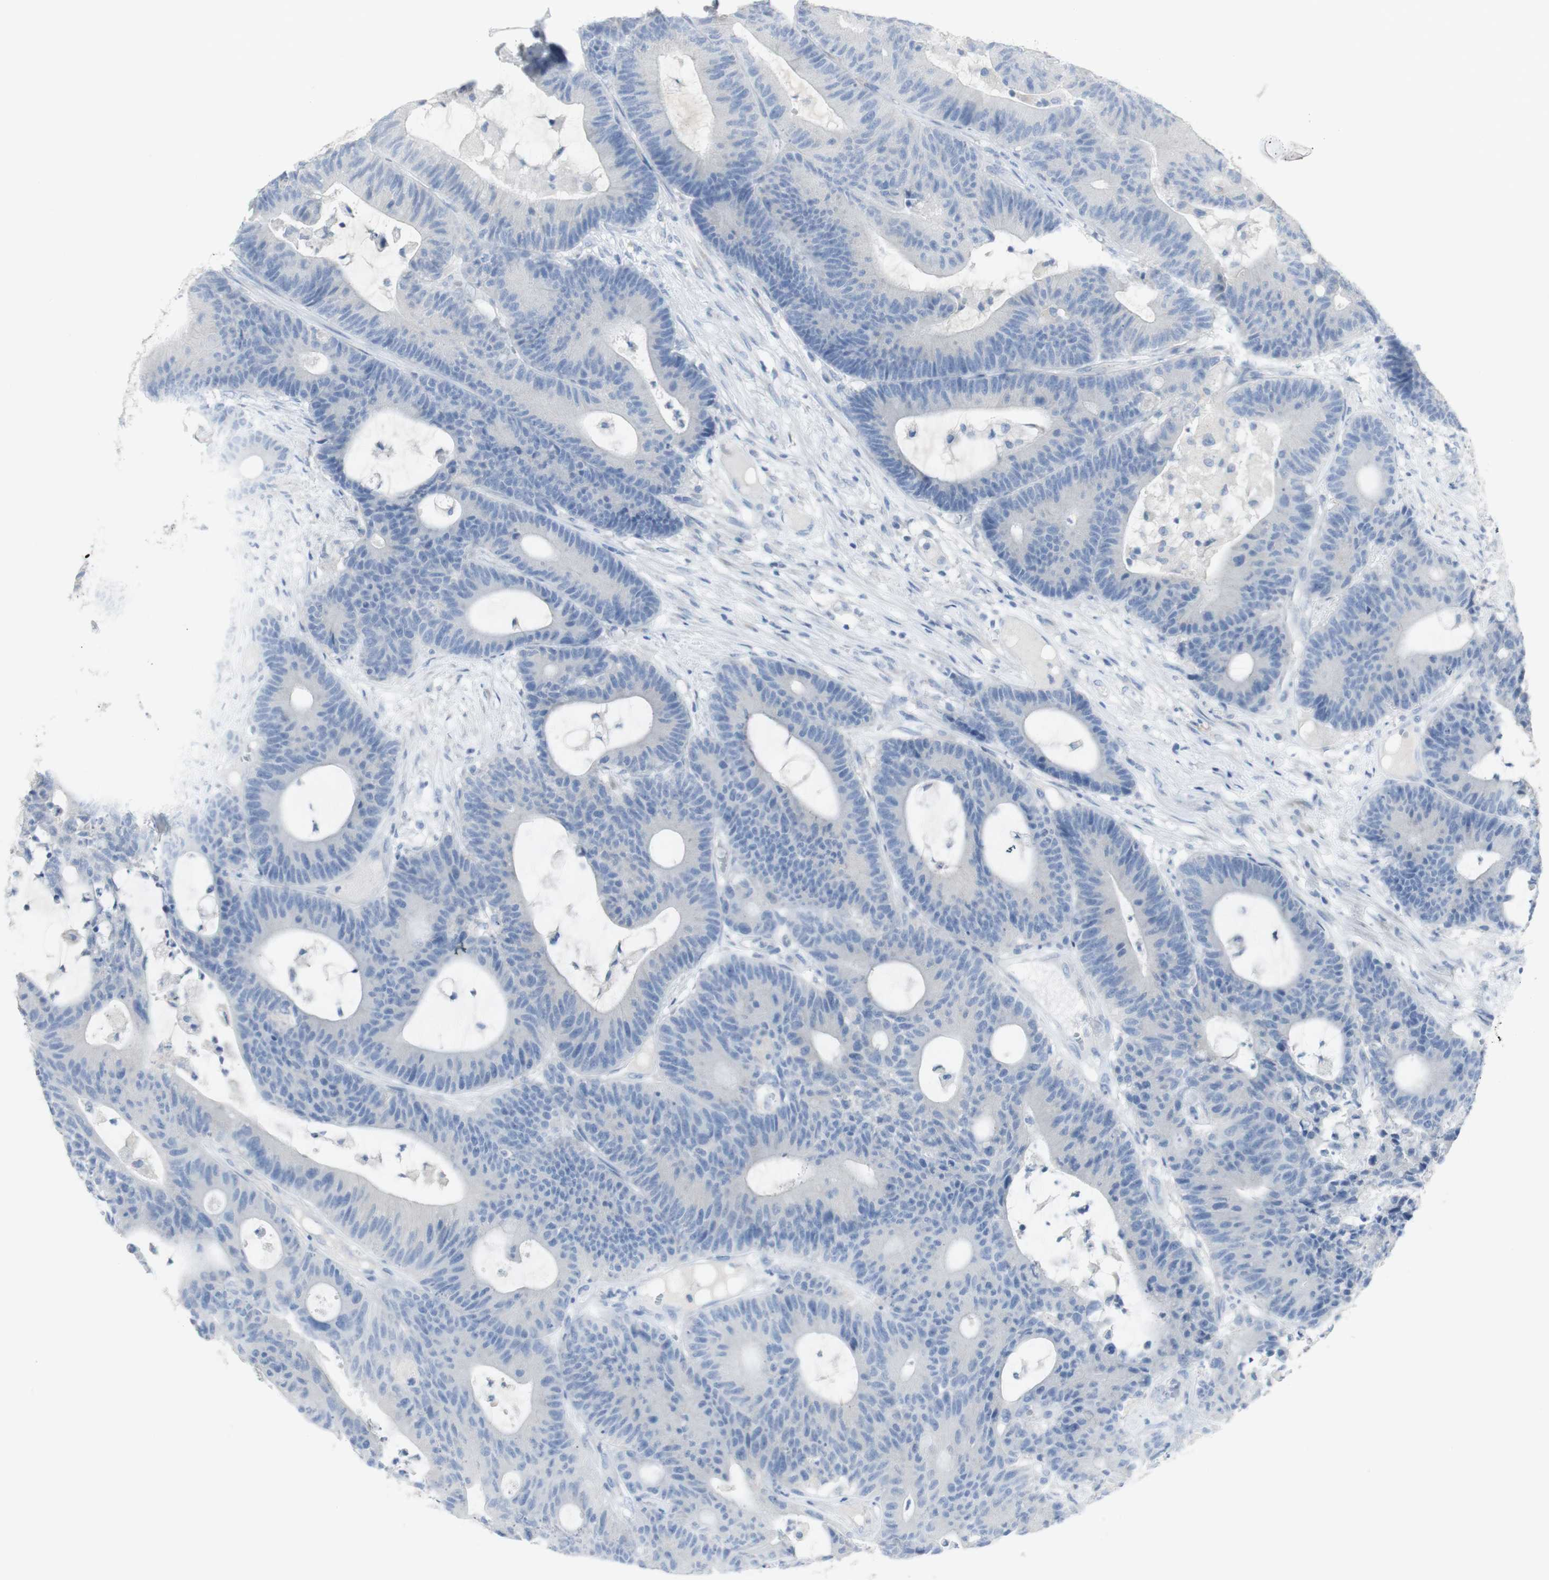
{"staining": {"intensity": "negative", "quantity": "none", "location": "none"}, "tissue": "colorectal cancer", "cell_type": "Tumor cells", "image_type": "cancer", "snomed": [{"axis": "morphology", "description": "Adenocarcinoma, NOS"}, {"axis": "topography", "description": "Colon"}], "caption": "Human colorectal cancer stained for a protein using IHC demonstrates no expression in tumor cells.", "gene": "CD207", "patient": {"sex": "female", "age": 84}}